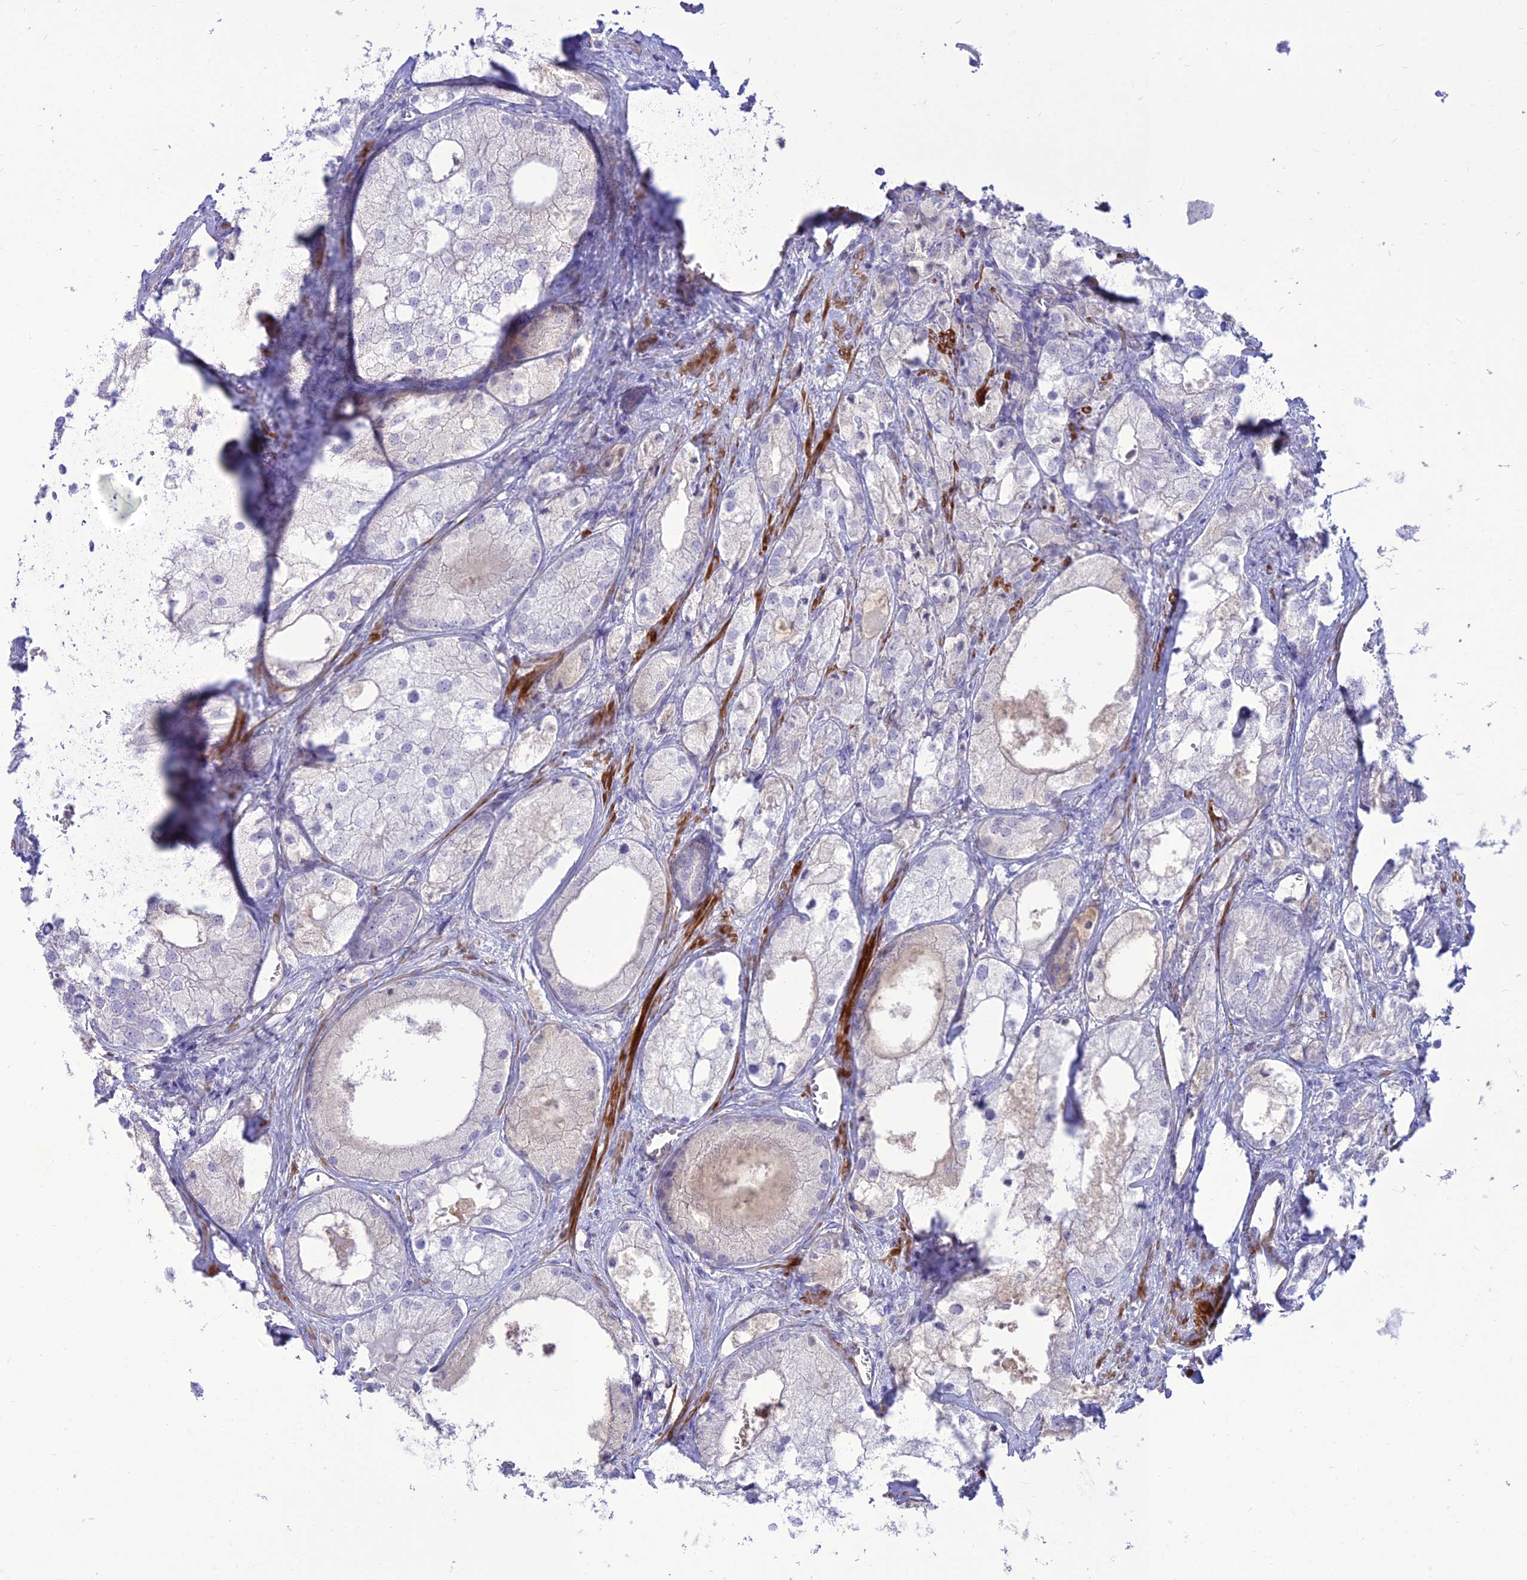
{"staining": {"intensity": "negative", "quantity": "none", "location": "none"}, "tissue": "prostate cancer", "cell_type": "Tumor cells", "image_type": "cancer", "snomed": [{"axis": "morphology", "description": "Adenocarcinoma, Low grade"}, {"axis": "topography", "description": "Prostate"}], "caption": "Immunohistochemistry (IHC) histopathology image of human prostate cancer (low-grade adenocarcinoma) stained for a protein (brown), which demonstrates no positivity in tumor cells.", "gene": "TEKT3", "patient": {"sex": "male", "age": 69}}